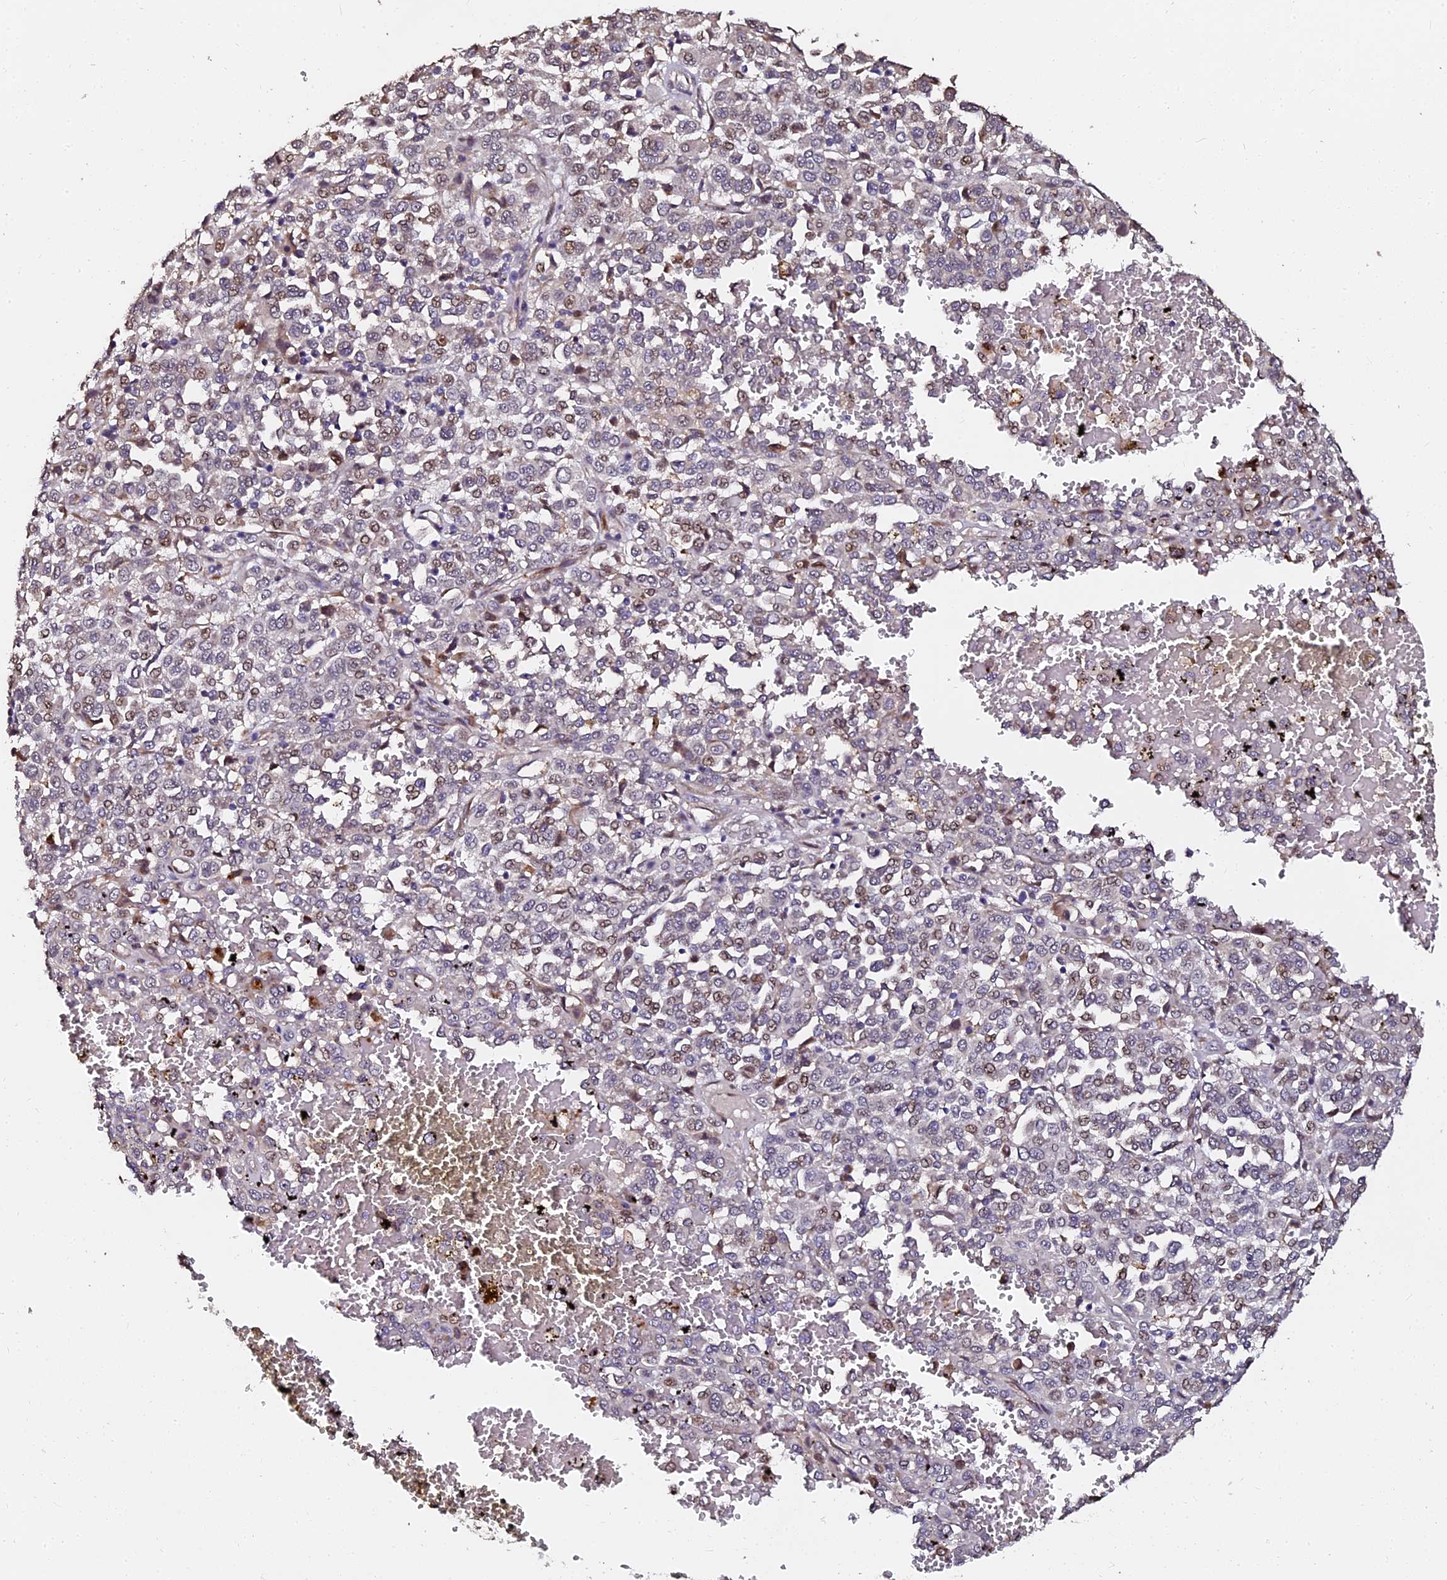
{"staining": {"intensity": "weak", "quantity": "25%-75%", "location": "nuclear"}, "tissue": "melanoma", "cell_type": "Tumor cells", "image_type": "cancer", "snomed": [{"axis": "morphology", "description": "Malignant melanoma, Metastatic site"}, {"axis": "topography", "description": "Pancreas"}], "caption": "Melanoma stained for a protein (brown) displays weak nuclear positive expression in approximately 25%-75% of tumor cells.", "gene": "GPN3", "patient": {"sex": "female", "age": 30}}